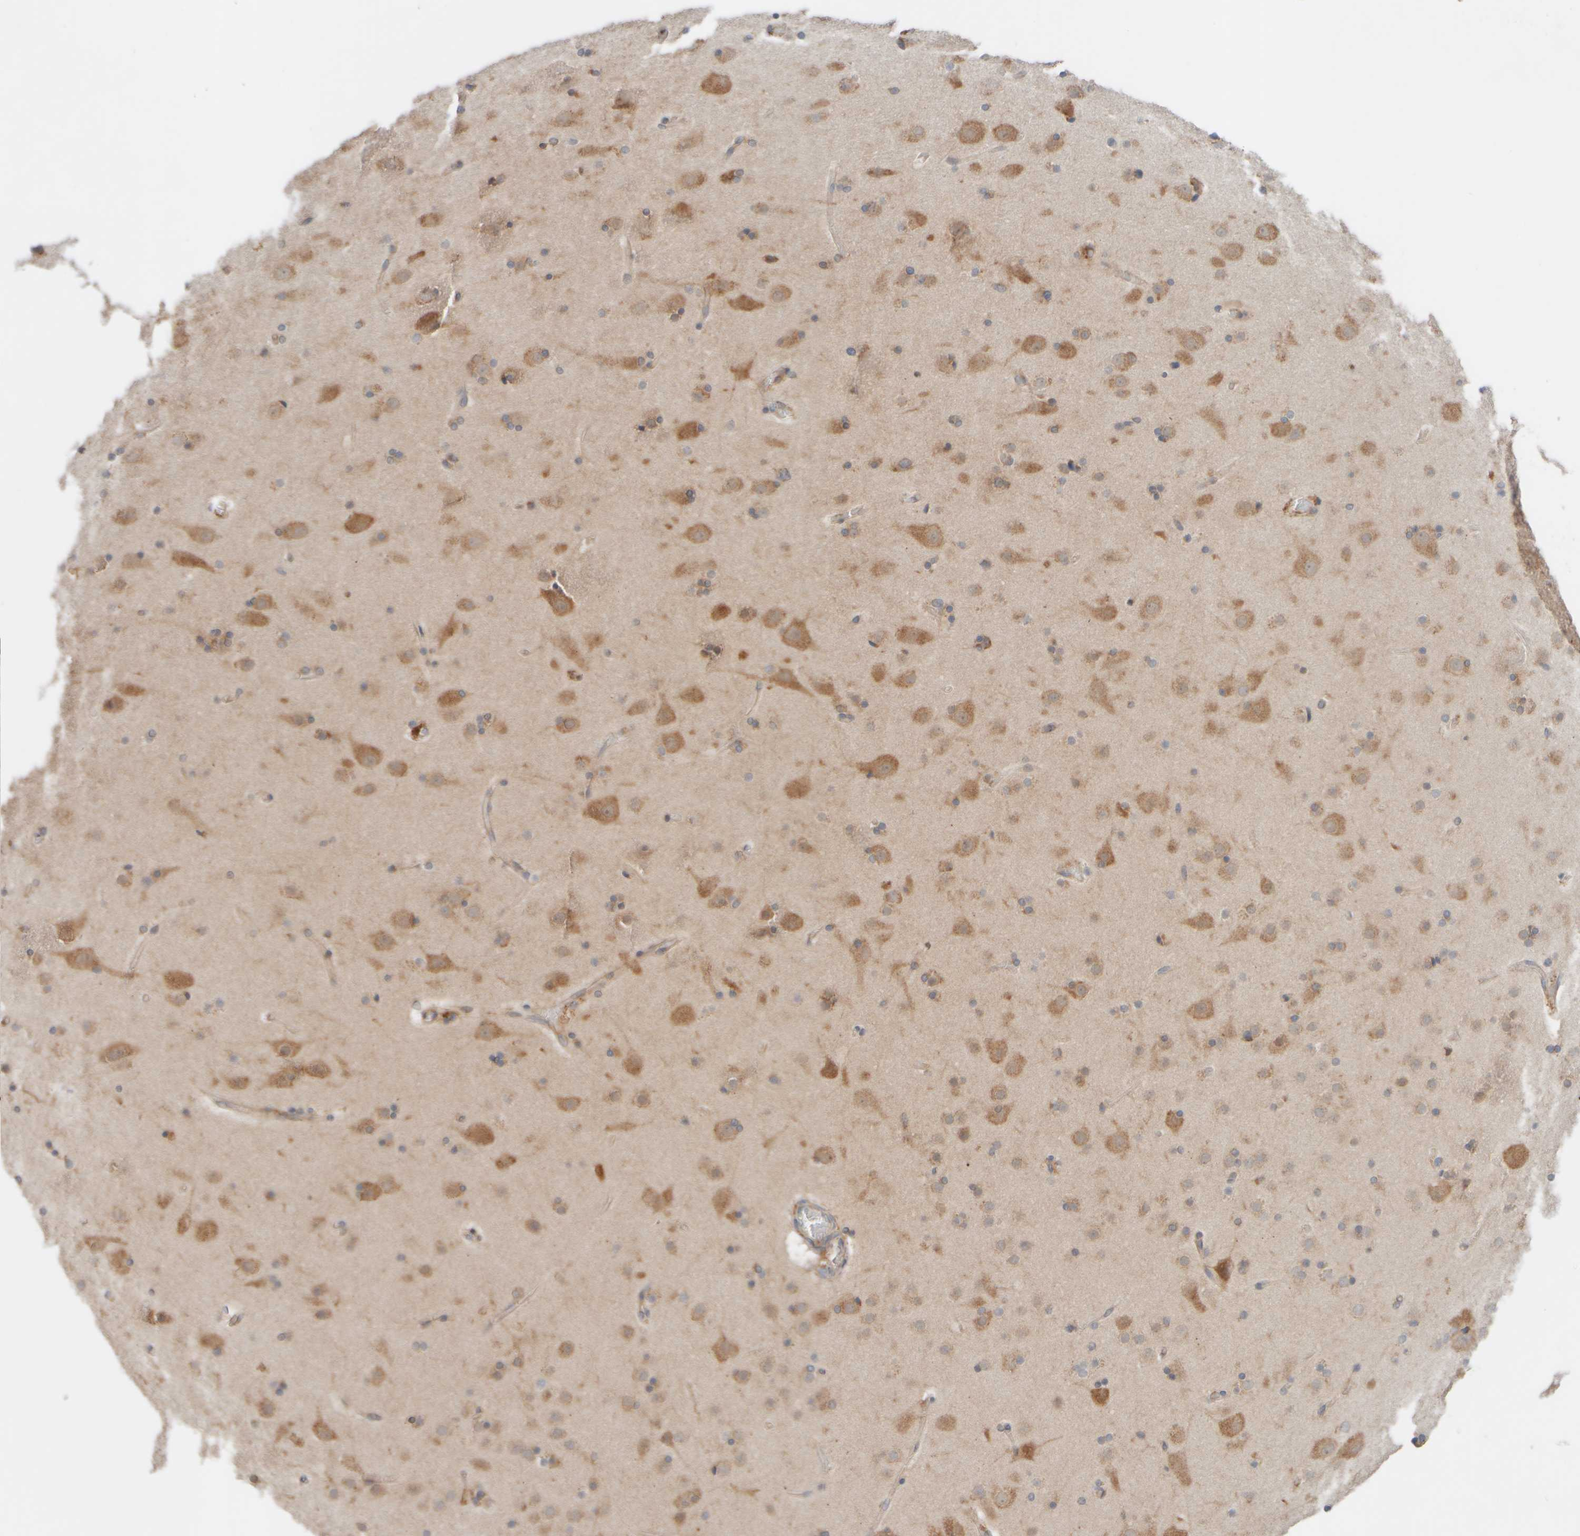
{"staining": {"intensity": "weak", "quantity": ">75%", "location": "cytoplasmic/membranous"}, "tissue": "cerebral cortex", "cell_type": "Endothelial cells", "image_type": "normal", "snomed": [{"axis": "morphology", "description": "Normal tissue, NOS"}, {"axis": "topography", "description": "Cerebral cortex"}], "caption": "This micrograph displays normal cerebral cortex stained with IHC to label a protein in brown. The cytoplasmic/membranous of endothelial cells show weak positivity for the protein. Nuclei are counter-stained blue.", "gene": "EIF2B3", "patient": {"sex": "male", "age": 57}}